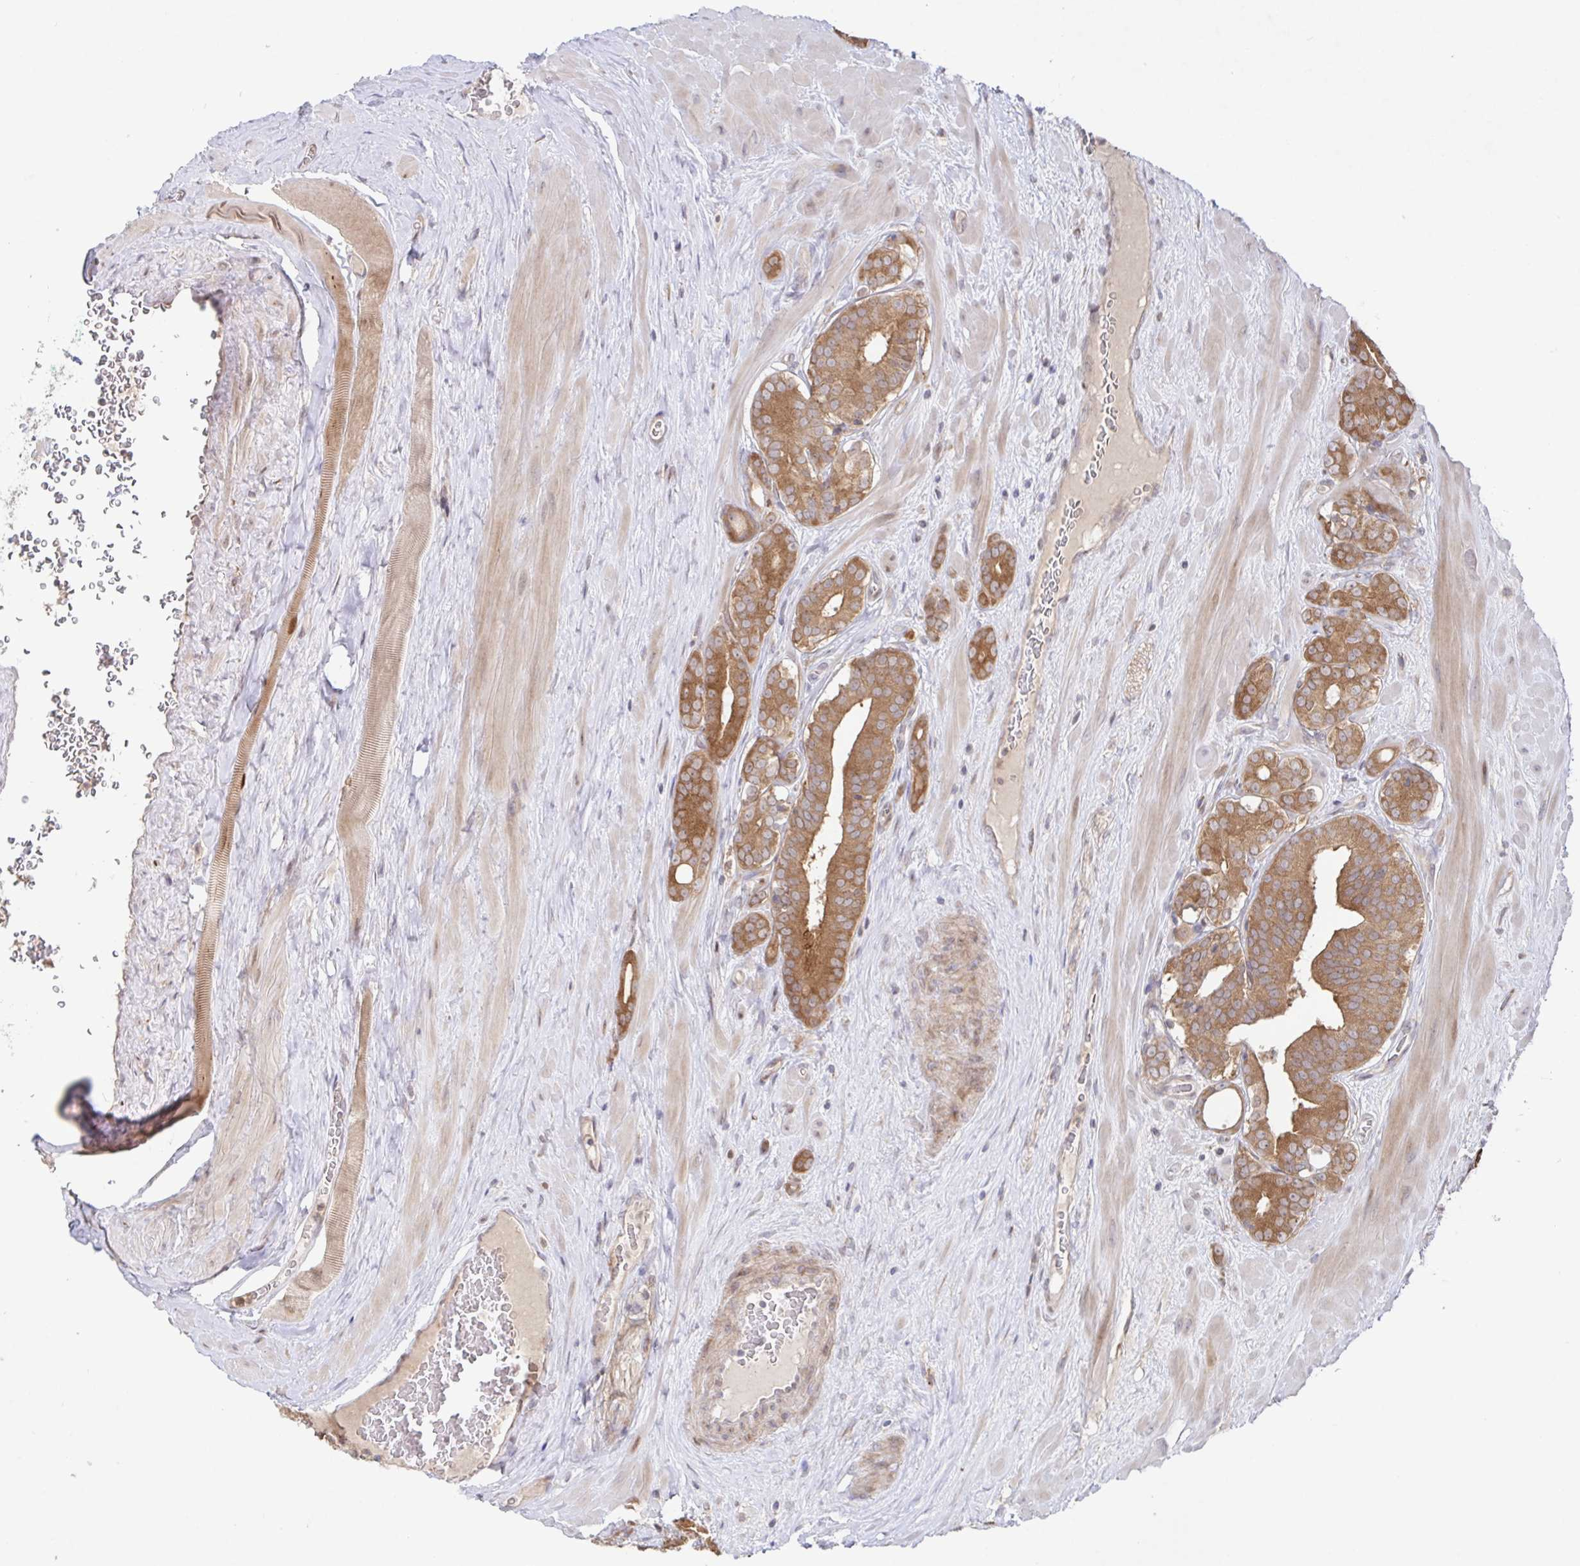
{"staining": {"intensity": "moderate", "quantity": ">75%", "location": "cytoplasmic/membranous"}, "tissue": "prostate cancer", "cell_type": "Tumor cells", "image_type": "cancer", "snomed": [{"axis": "morphology", "description": "Adenocarcinoma, High grade"}, {"axis": "topography", "description": "Prostate"}], "caption": "About >75% of tumor cells in prostate cancer (high-grade adenocarcinoma) reveal moderate cytoplasmic/membranous protein staining as visualized by brown immunohistochemical staining.", "gene": "AACS", "patient": {"sex": "male", "age": 66}}